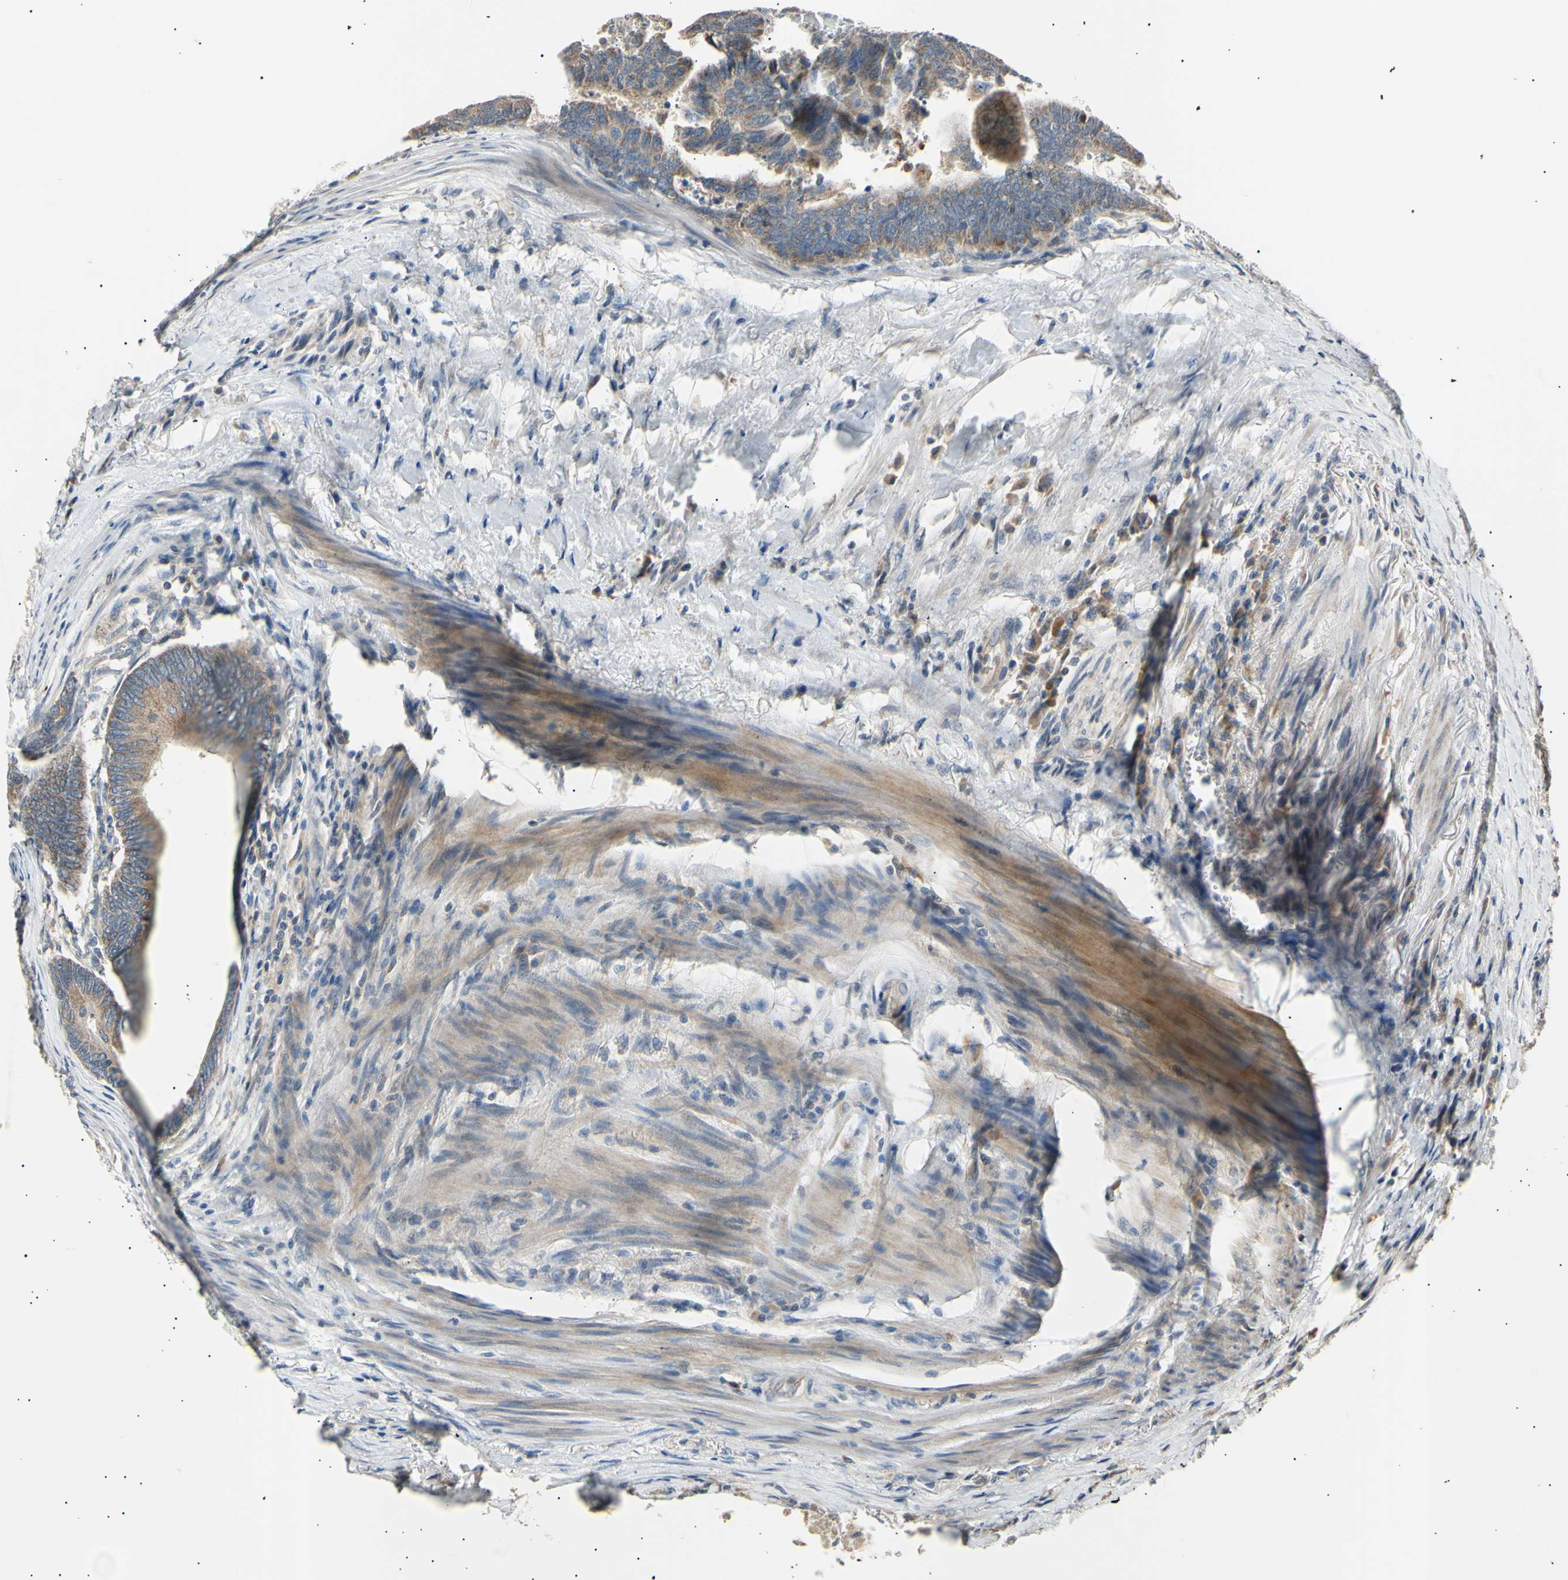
{"staining": {"intensity": "moderate", "quantity": ">75%", "location": "cytoplasmic/membranous"}, "tissue": "colorectal cancer", "cell_type": "Tumor cells", "image_type": "cancer", "snomed": [{"axis": "morphology", "description": "Normal tissue, NOS"}, {"axis": "morphology", "description": "Adenocarcinoma, NOS"}, {"axis": "topography", "description": "Rectum"}, {"axis": "topography", "description": "Peripheral nerve tissue"}], "caption": "The photomicrograph displays immunohistochemical staining of colorectal adenocarcinoma. There is moderate cytoplasmic/membranous expression is present in about >75% of tumor cells. The protein is shown in brown color, while the nuclei are stained blue.", "gene": "ITGA6", "patient": {"sex": "male", "age": 92}}